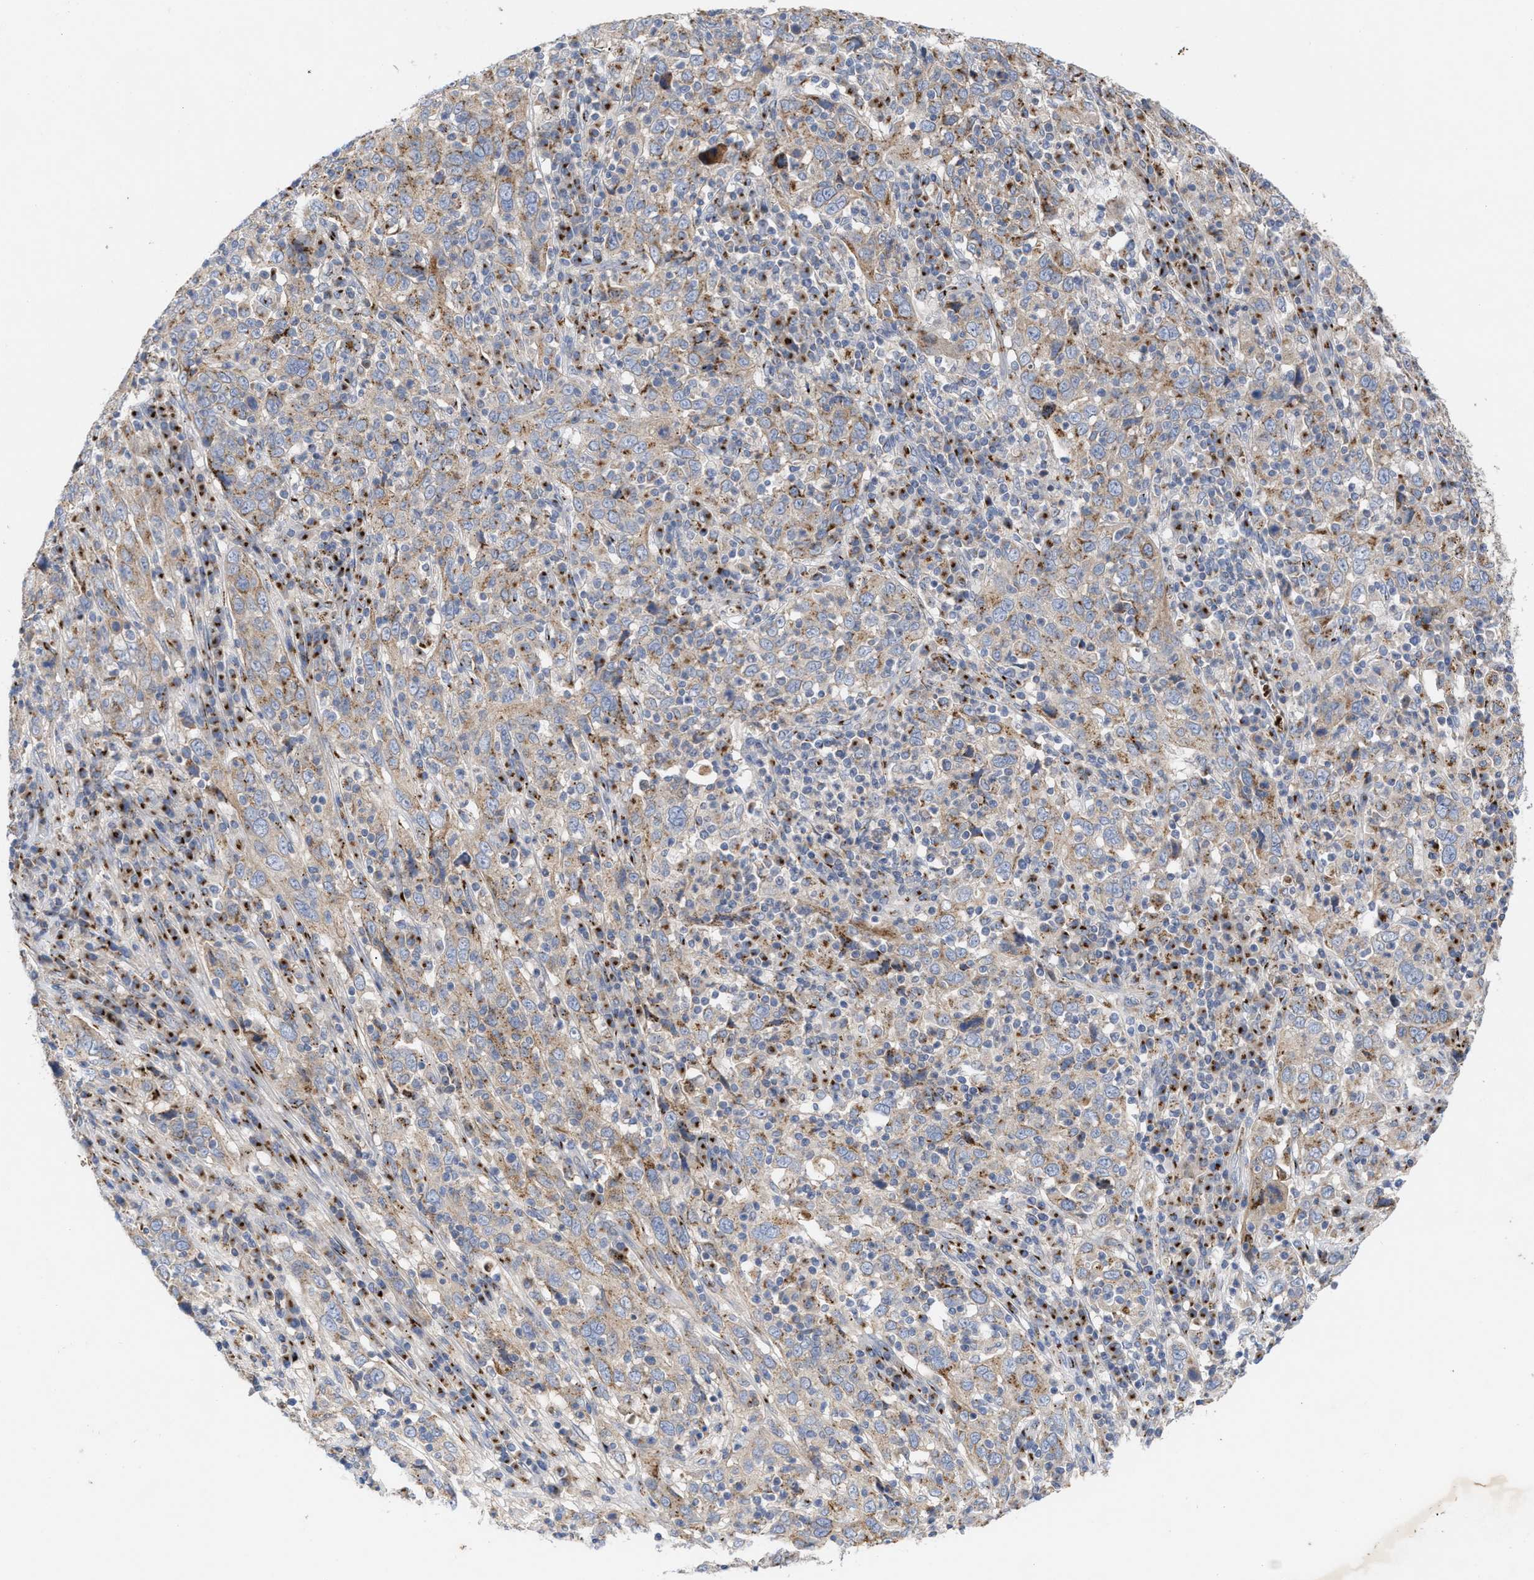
{"staining": {"intensity": "moderate", "quantity": ">75%", "location": "cytoplasmic/membranous"}, "tissue": "cervical cancer", "cell_type": "Tumor cells", "image_type": "cancer", "snomed": [{"axis": "morphology", "description": "Squamous cell carcinoma, NOS"}, {"axis": "topography", "description": "Cervix"}], "caption": "Protein staining of cervical cancer tissue demonstrates moderate cytoplasmic/membranous expression in approximately >75% of tumor cells. The staining was performed using DAB (3,3'-diaminobenzidine) to visualize the protein expression in brown, while the nuclei were stained in blue with hematoxylin (Magnification: 20x).", "gene": "CCL2", "patient": {"sex": "female", "age": 46}}